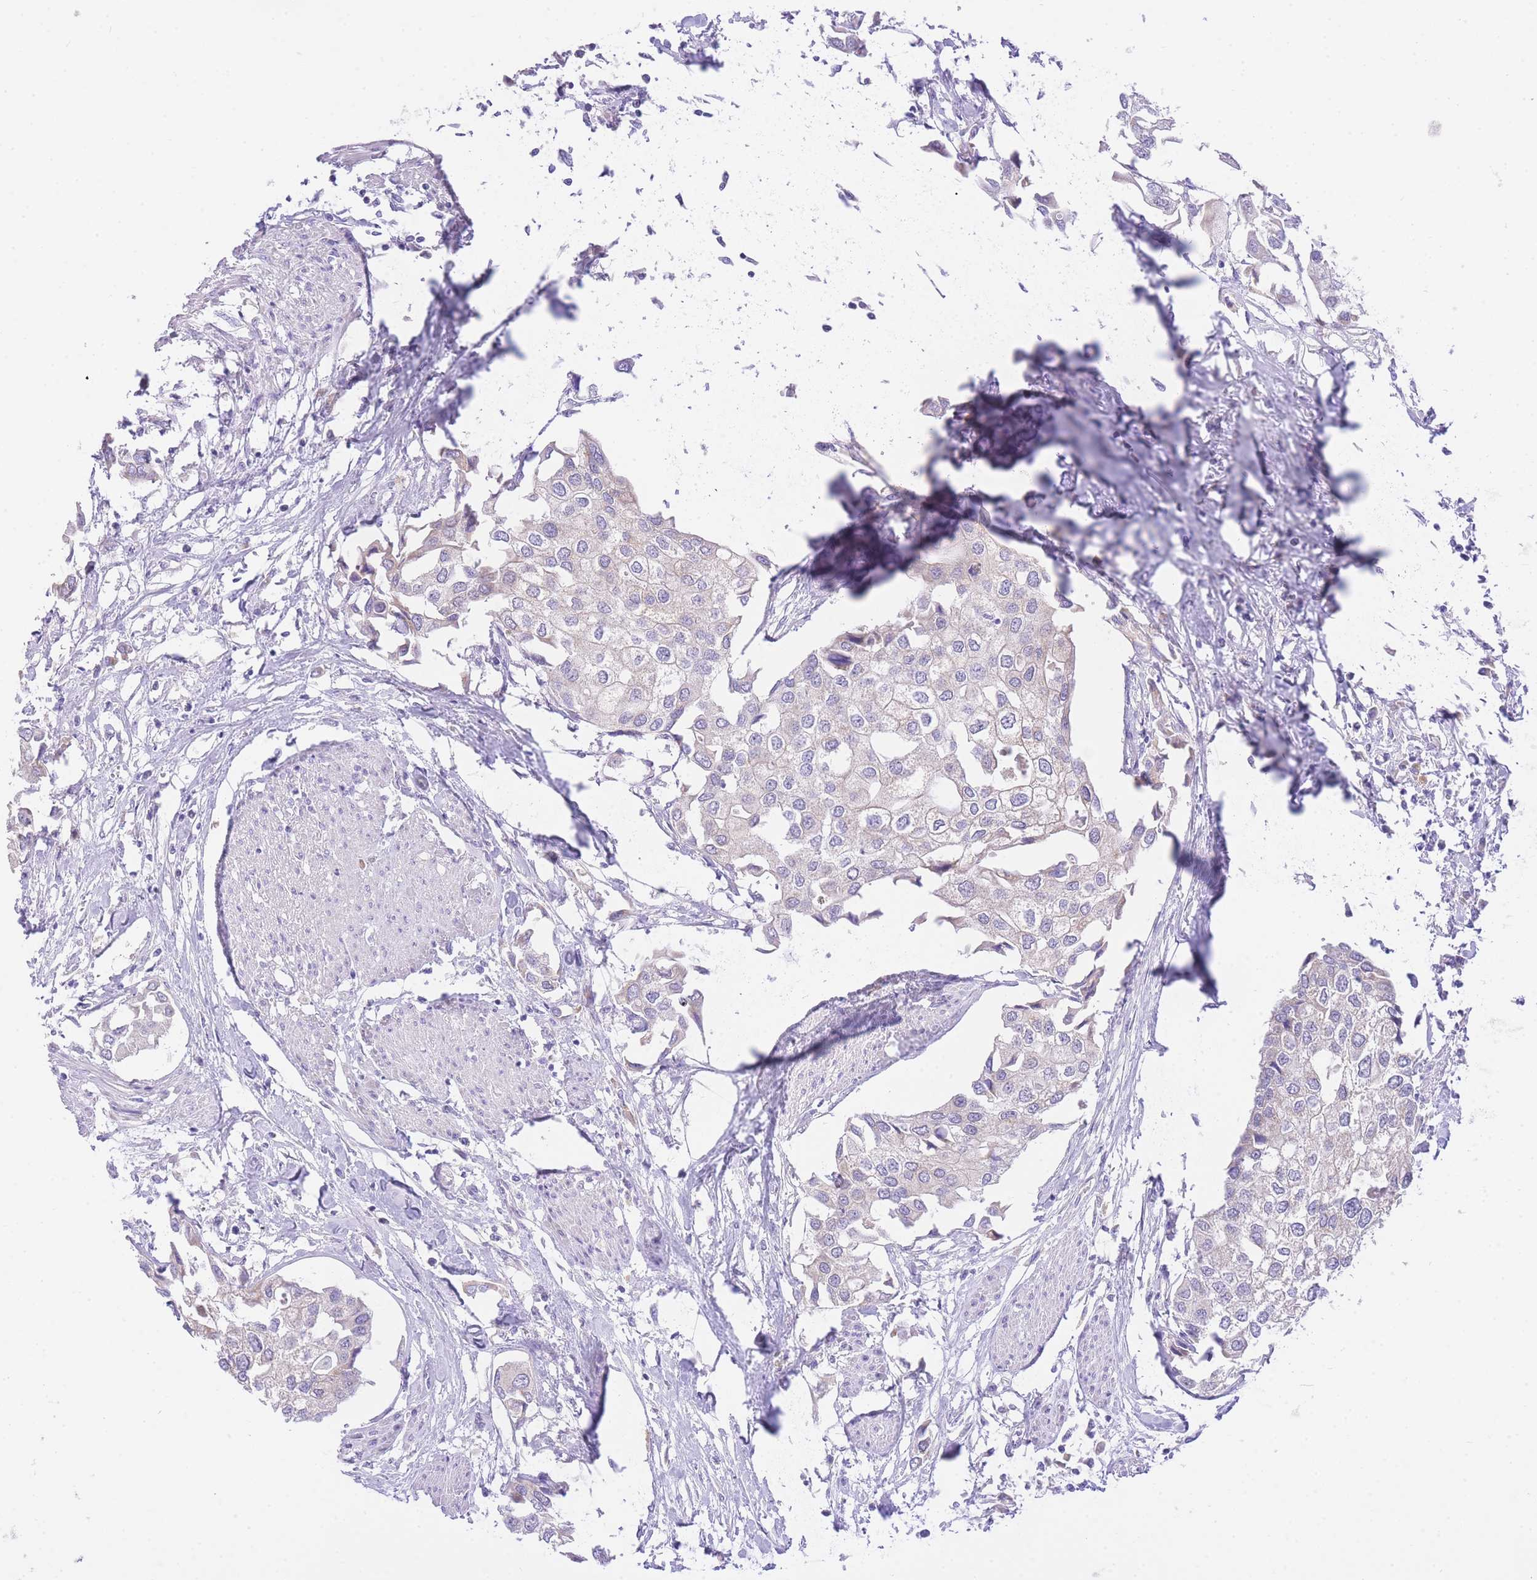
{"staining": {"intensity": "negative", "quantity": "none", "location": "none"}, "tissue": "urothelial cancer", "cell_type": "Tumor cells", "image_type": "cancer", "snomed": [{"axis": "morphology", "description": "Urothelial carcinoma, High grade"}, {"axis": "topography", "description": "Urinary bladder"}], "caption": "High magnification brightfield microscopy of urothelial cancer stained with DAB (brown) and counterstained with hematoxylin (blue): tumor cells show no significant expression.", "gene": "UBXN7", "patient": {"sex": "male", "age": 64}}